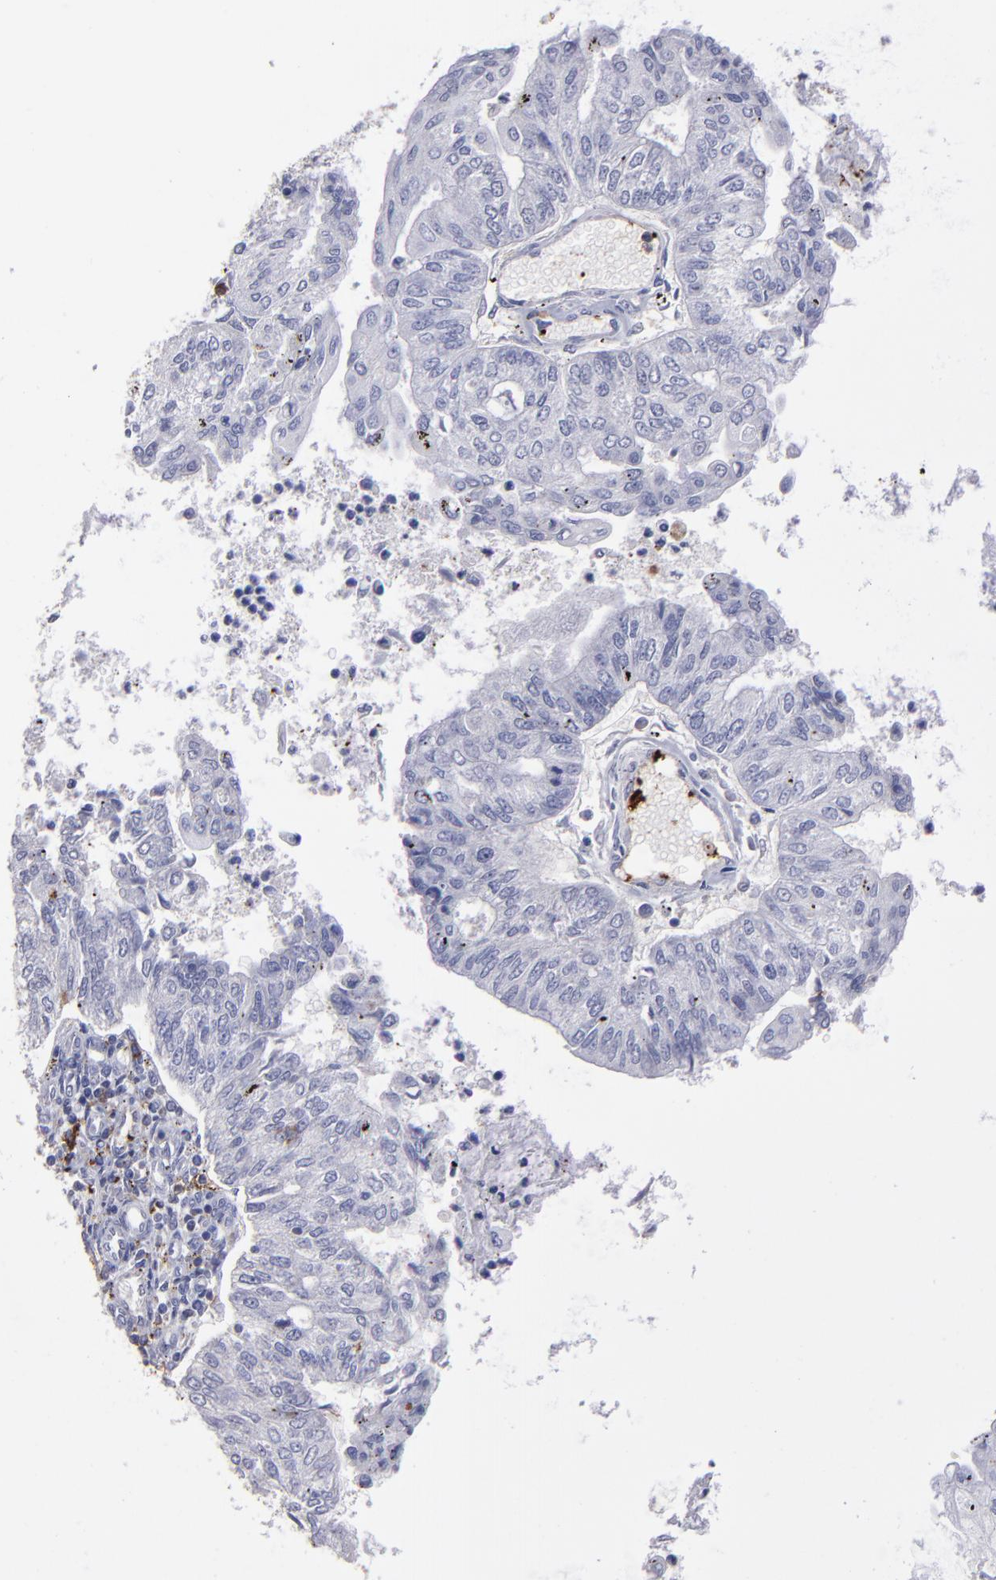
{"staining": {"intensity": "negative", "quantity": "none", "location": "none"}, "tissue": "endometrial cancer", "cell_type": "Tumor cells", "image_type": "cancer", "snomed": [{"axis": "morphology", "description": "Adenocarcinoma, NOS"}, {"axis": "topography", "description": "Endometrium"}], "caption": "DAB (3,3'-diaminobenzidine) immunohistochemical staining of endometrial cancer (adenocarcinoma) displays no significant expression in tumor cells.", "gene": "CD36", "patient": {"sex": "female", "age": 59}}